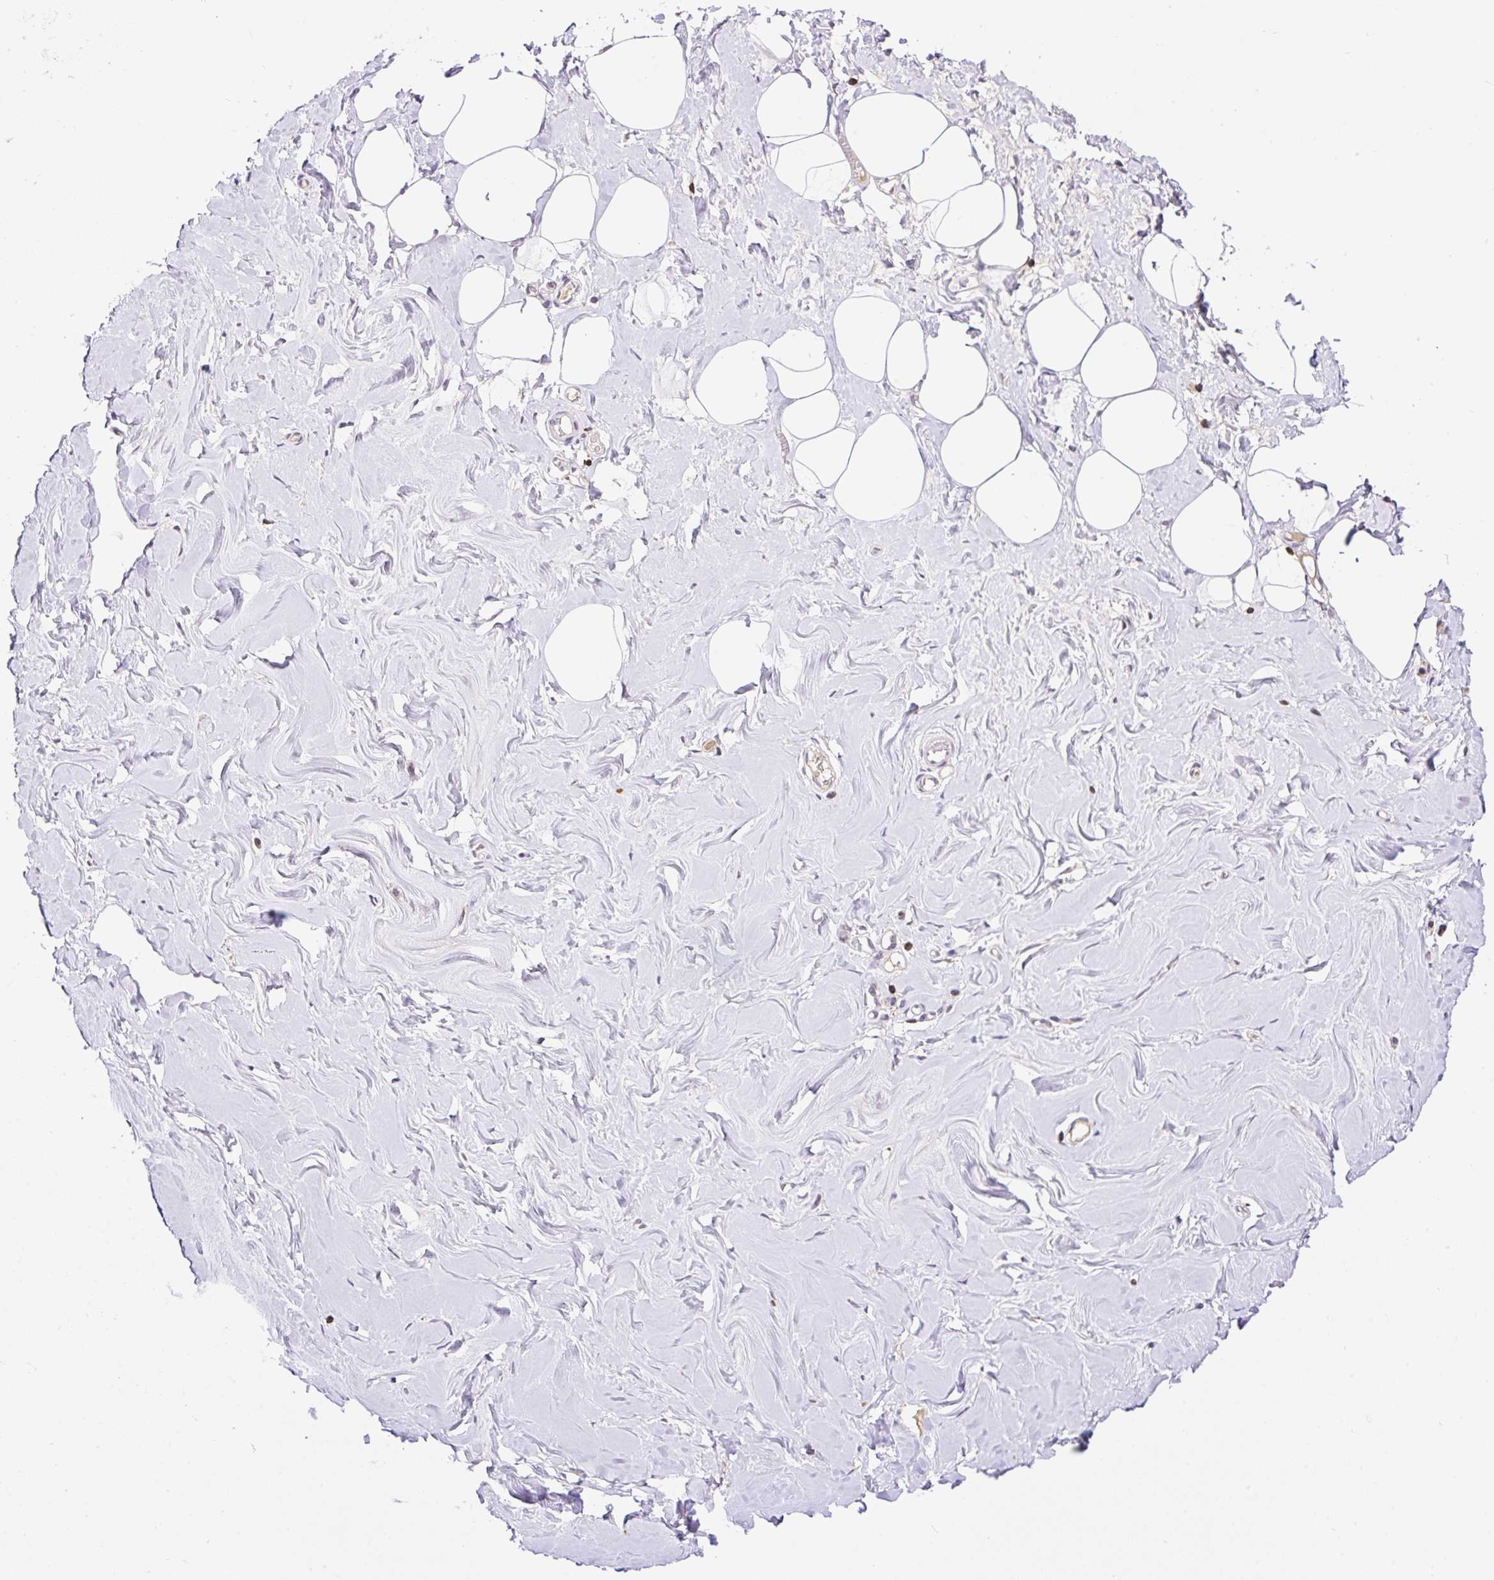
{"staining": {"intensity": "negative", "quantity": "none", "location": "none"}, "tissue": "breast", "cell_type": "Adipocytes", "image_type": "normal", "snomed": [{"axis": "morphology", "description": "Normal tissue, NOS"}, {"axis": "topography", "description": "Breast"}], "caption": "This is an immunohistochemistry (IHC) histopathology image of unremarkable human breast. There is no staining in adipocytes.", "gene": "CARD11", "patient": {"sex": "female", "age": 27}}